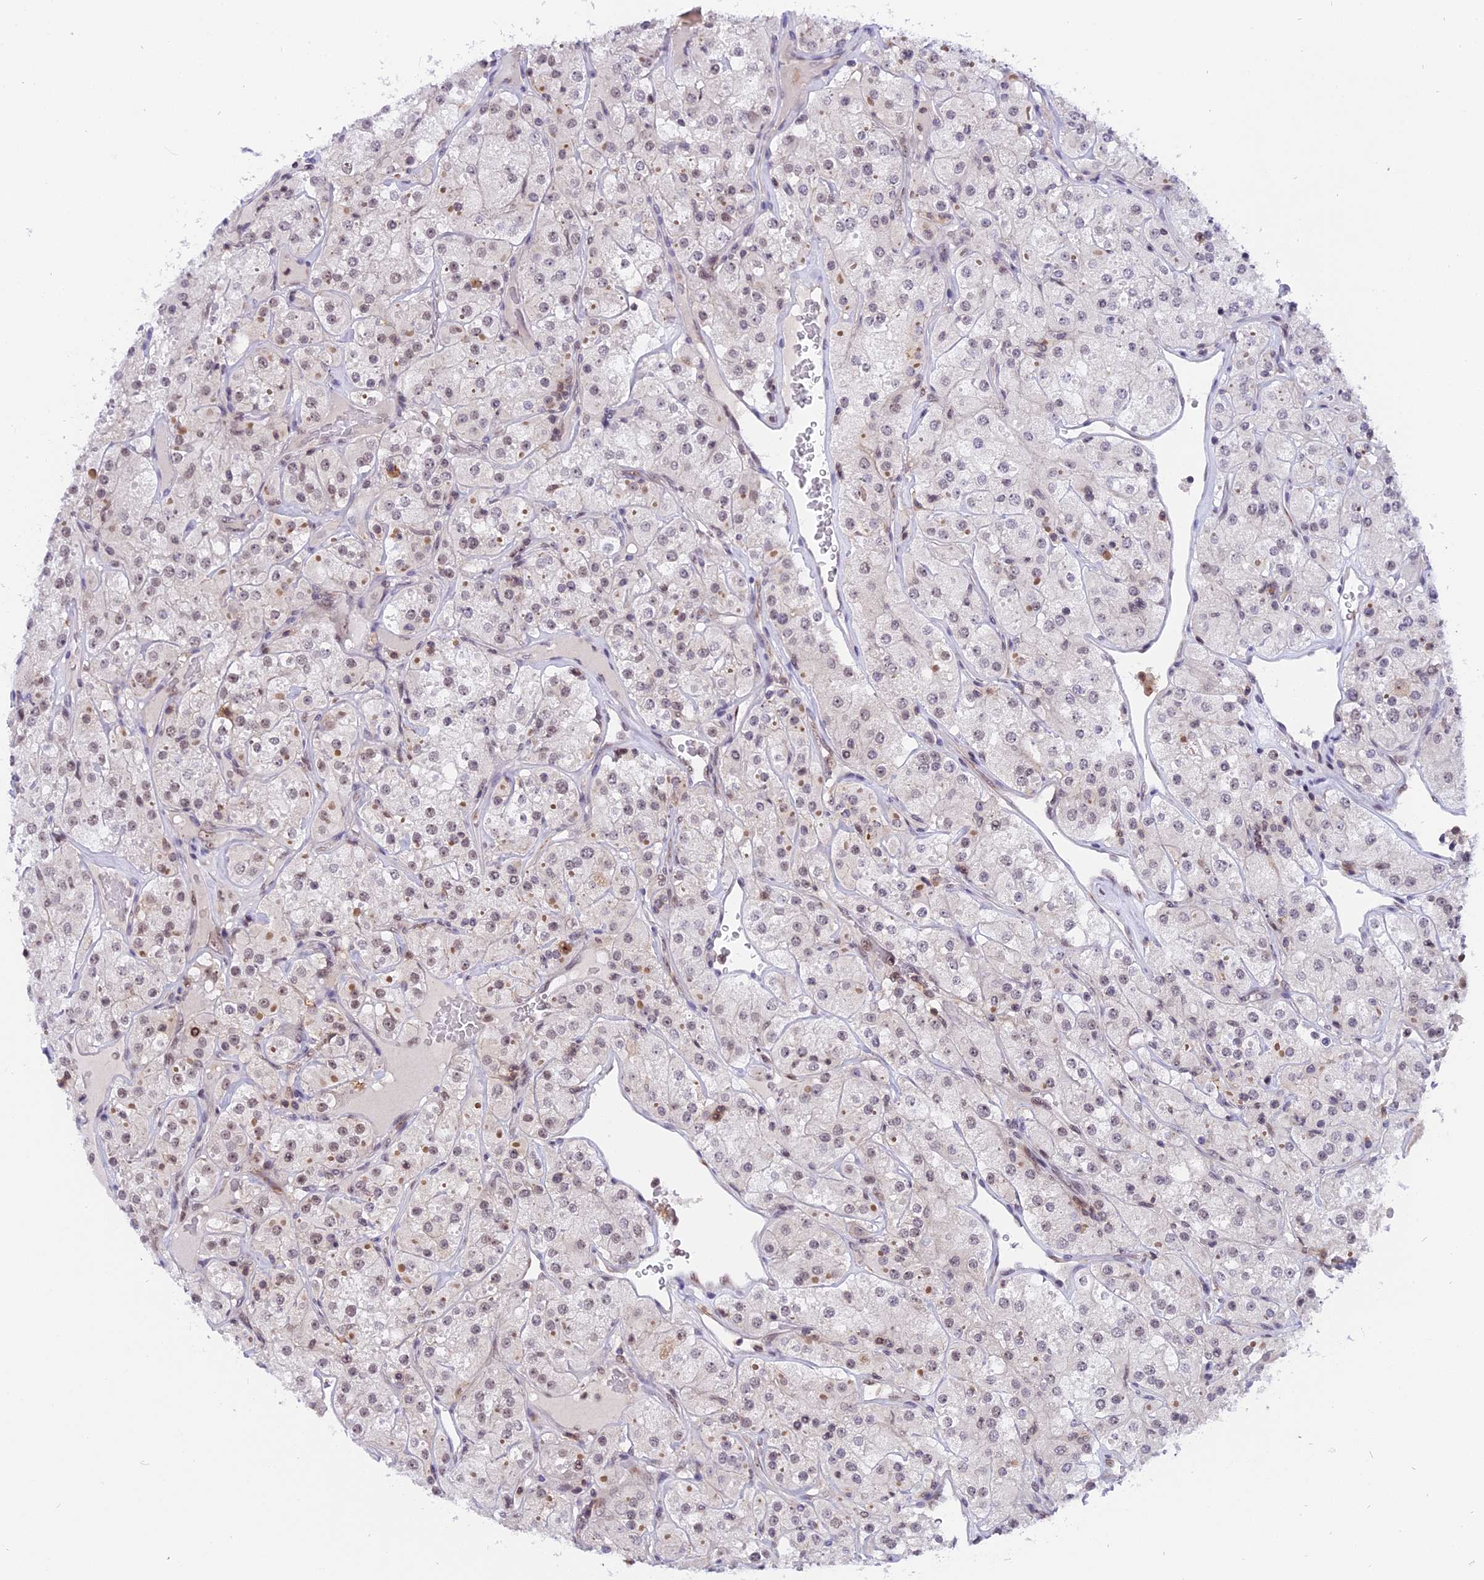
{"staining": {"intensity": "moderate", "quantity": "25%-75%", "location": "nuclear"}, "tissue": "renal cancer", "cell_type": "Tumor cells", "image_type": "cancer", "snomed": [{"axis": "morphology", "description": "Adenocarcinoma, NOS"}, {"axis": "topography", "description": "Kidney"}], "caption": "Brown immunohistochemical staining in human renal cancer (adenocarcinoma) demonstrates moderate nuclear expression in about 25%-75% of tumor cells.", "gene": "TADA3", "patient": {"sex": "male", "age": 77}}